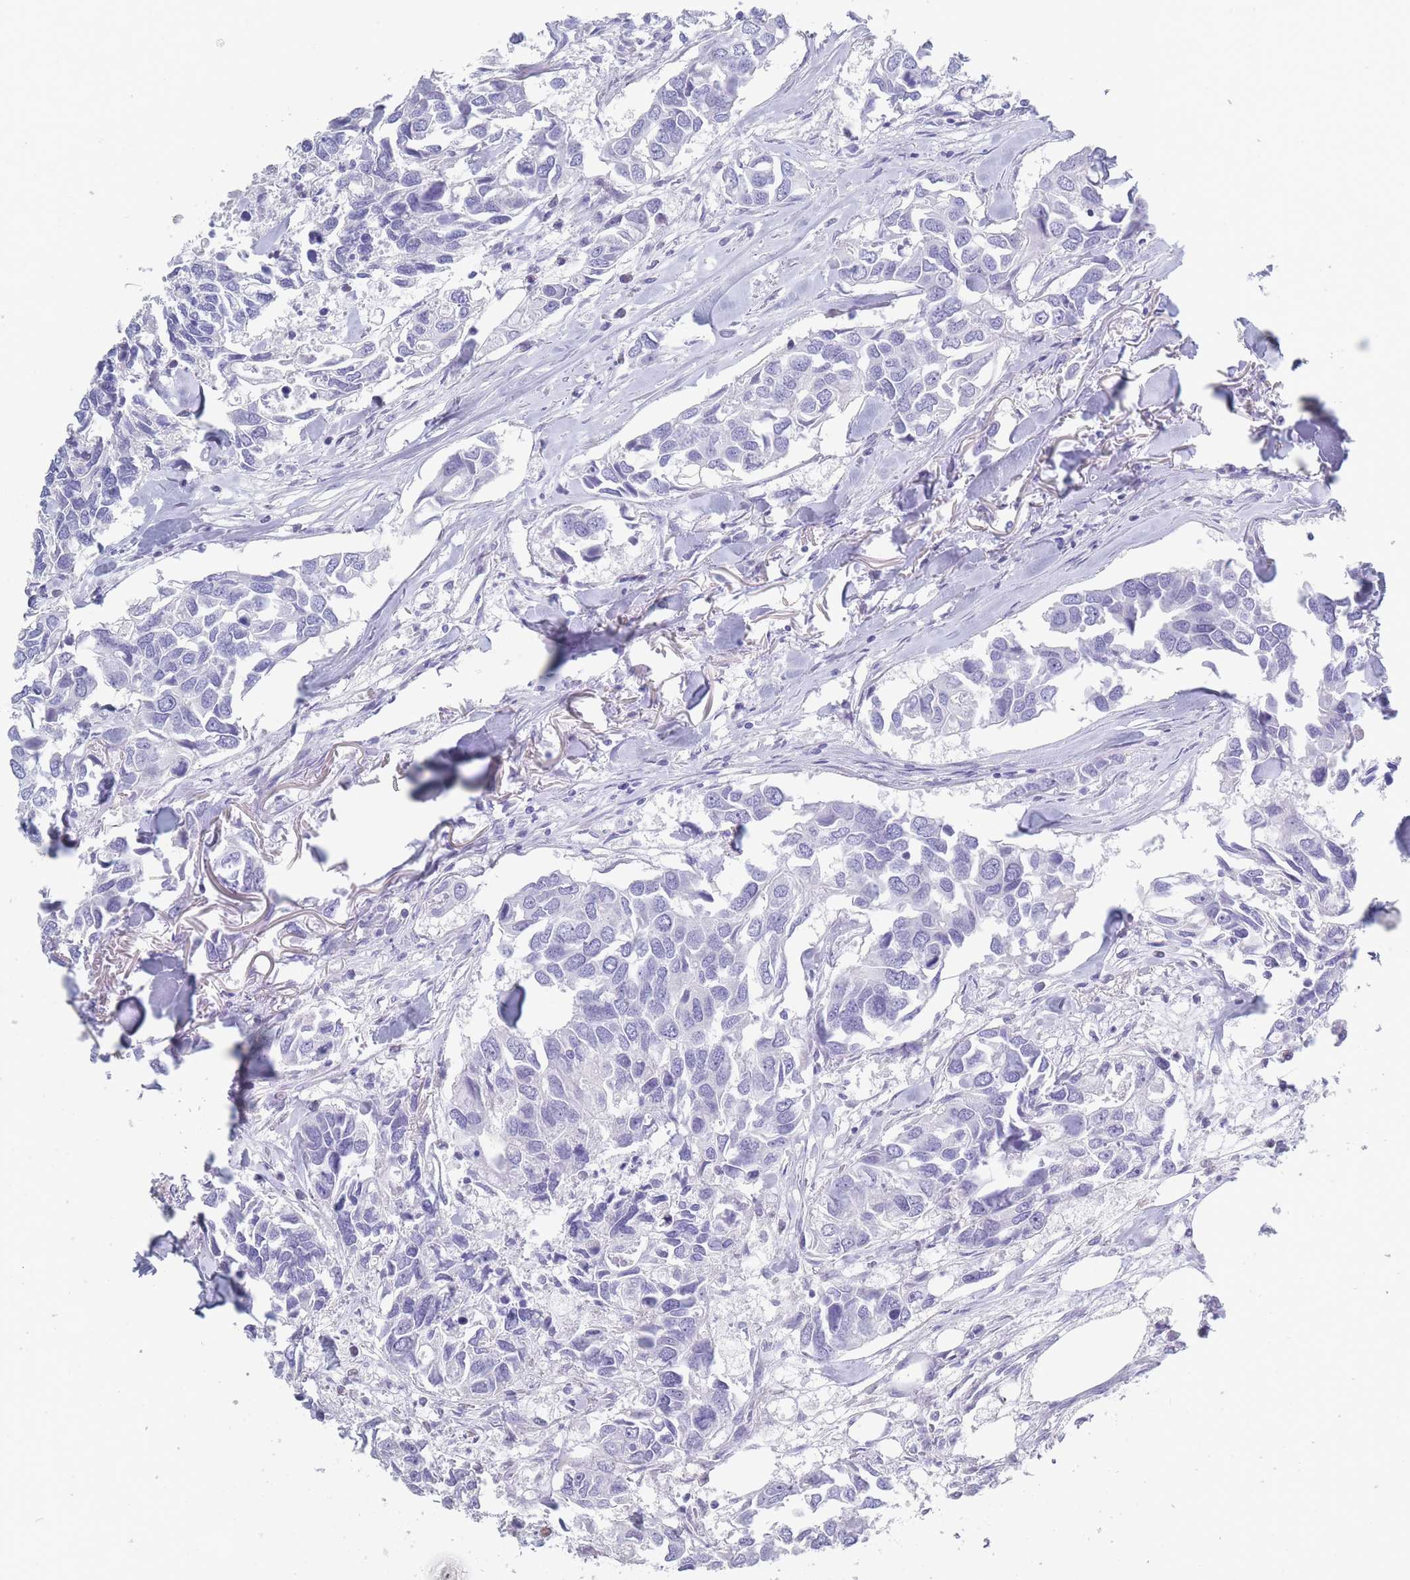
{"staining": {"intensity": "negative", "quantity": "none", "location": "none"}, "tissue": "breast cancer", "cell_type": "Tumor cells", "image_type": "cancer", "snomed": [{"axis": "morphology", "description": "Duct carcinoma"}, {"axis": "topography", "description": "Breast"}], "caption": "The histopathology image reveals no significant expression in tumor cells of breast intraductal carcinoma. (DAB (3,3'-diaminobenzidine) immunohistochemistry (IHC) with hematoxylin counter stain).", "gene": "OR5D16", "patient": {"sex": "female", "age": 83}}